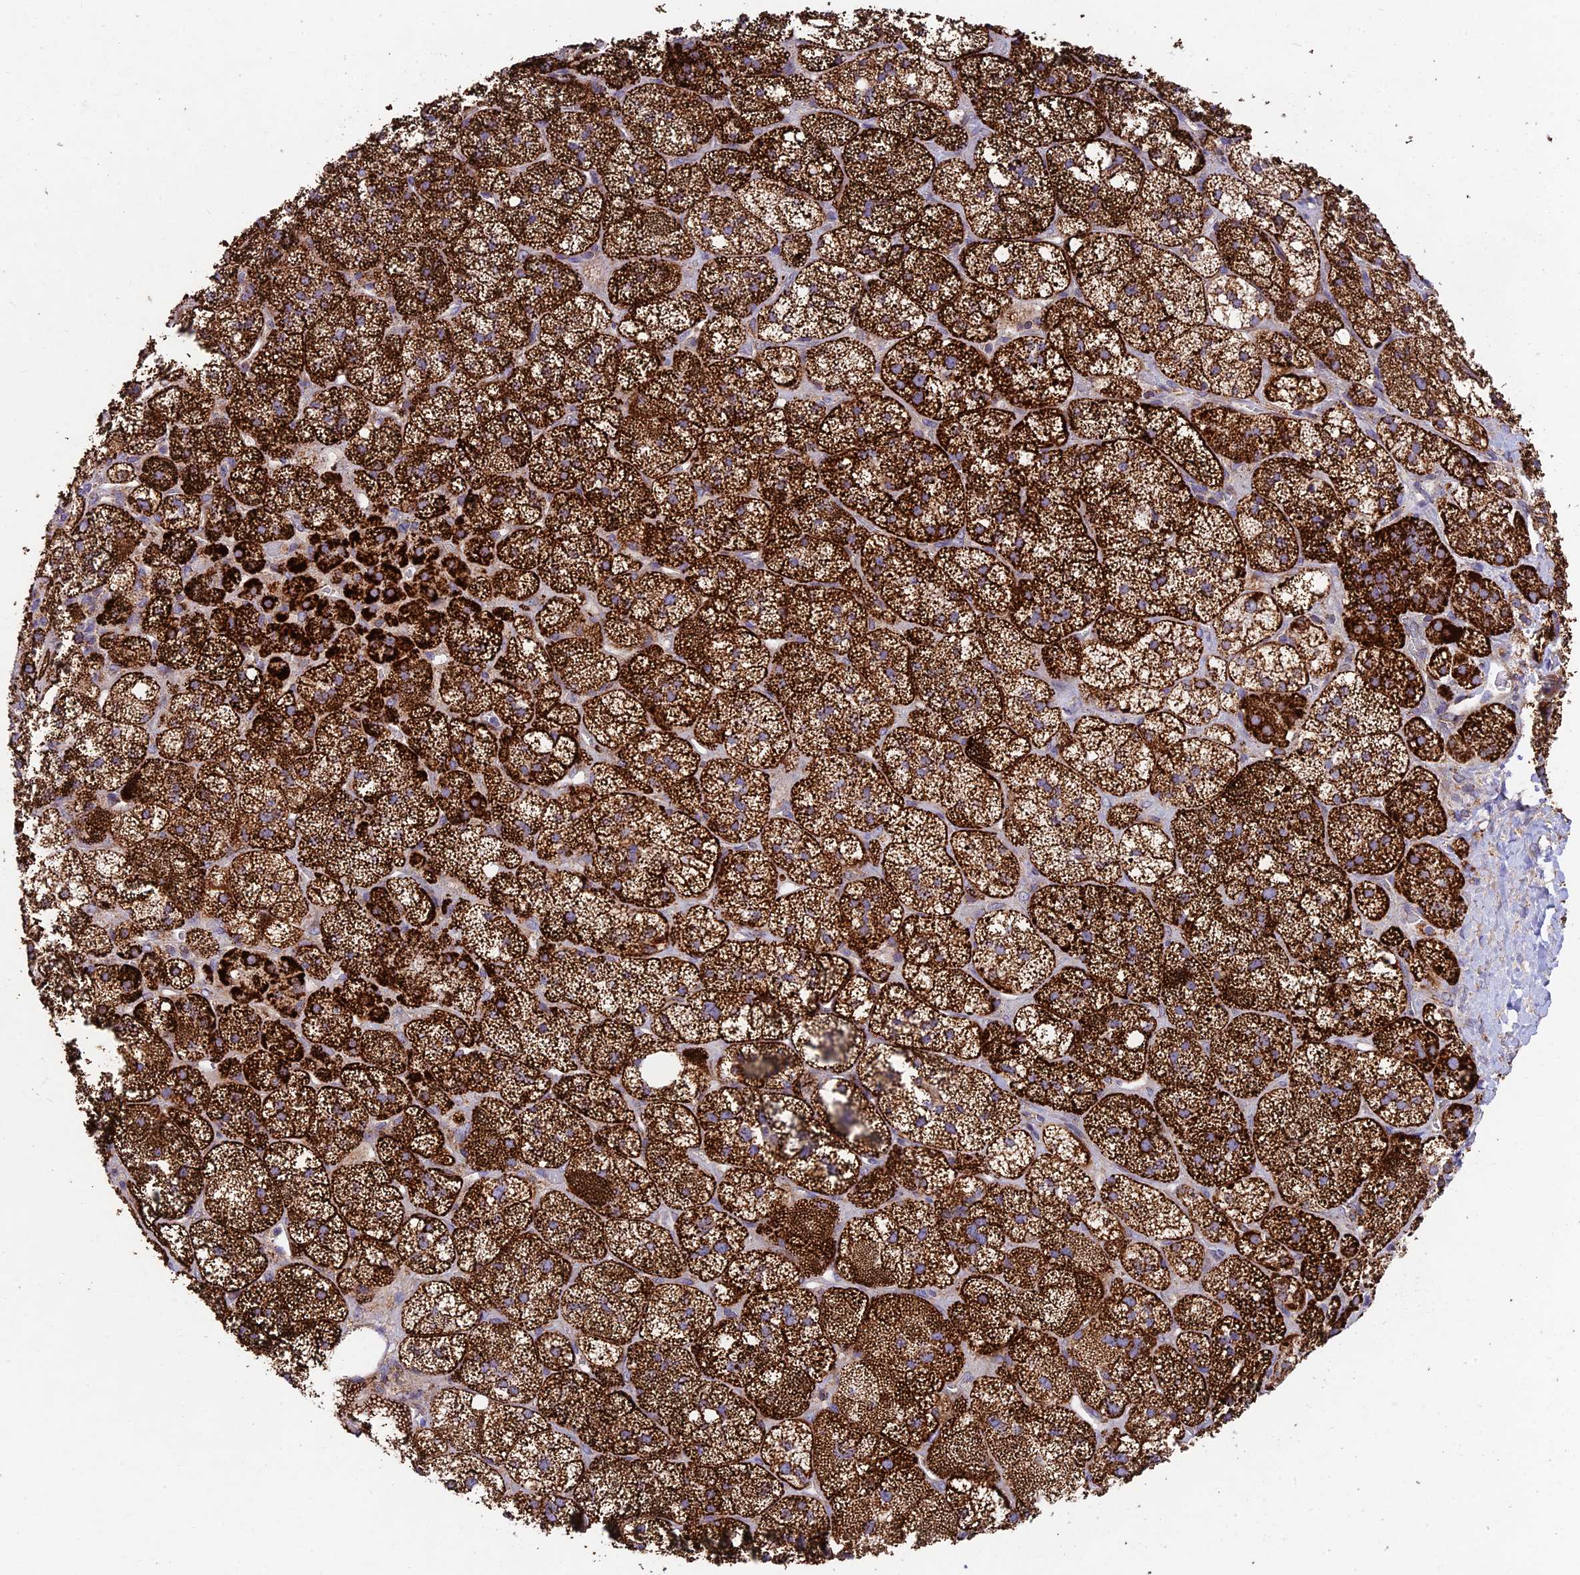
{"staining": {"intensity": "strong", "quantity": ">75%", "location": "cytoplasmic/membranous"}, "tissue": "adrenal gland", "cell_type": "Glandular cells", "image_type": "normal", "snomed": [{"axis": "morphology", "description": "Normal tissue, NOS"}, {"axis": "topography", "description": "Adrenal gland"}], "caption": "Glandular cells demonstrate high levels of strong cytoplasmic/membranous positivity in approximately >75% of cells in normal human adrenal gland.", "gene": "KHDC3L", "patient": {"sex": "male", "age": 61}}